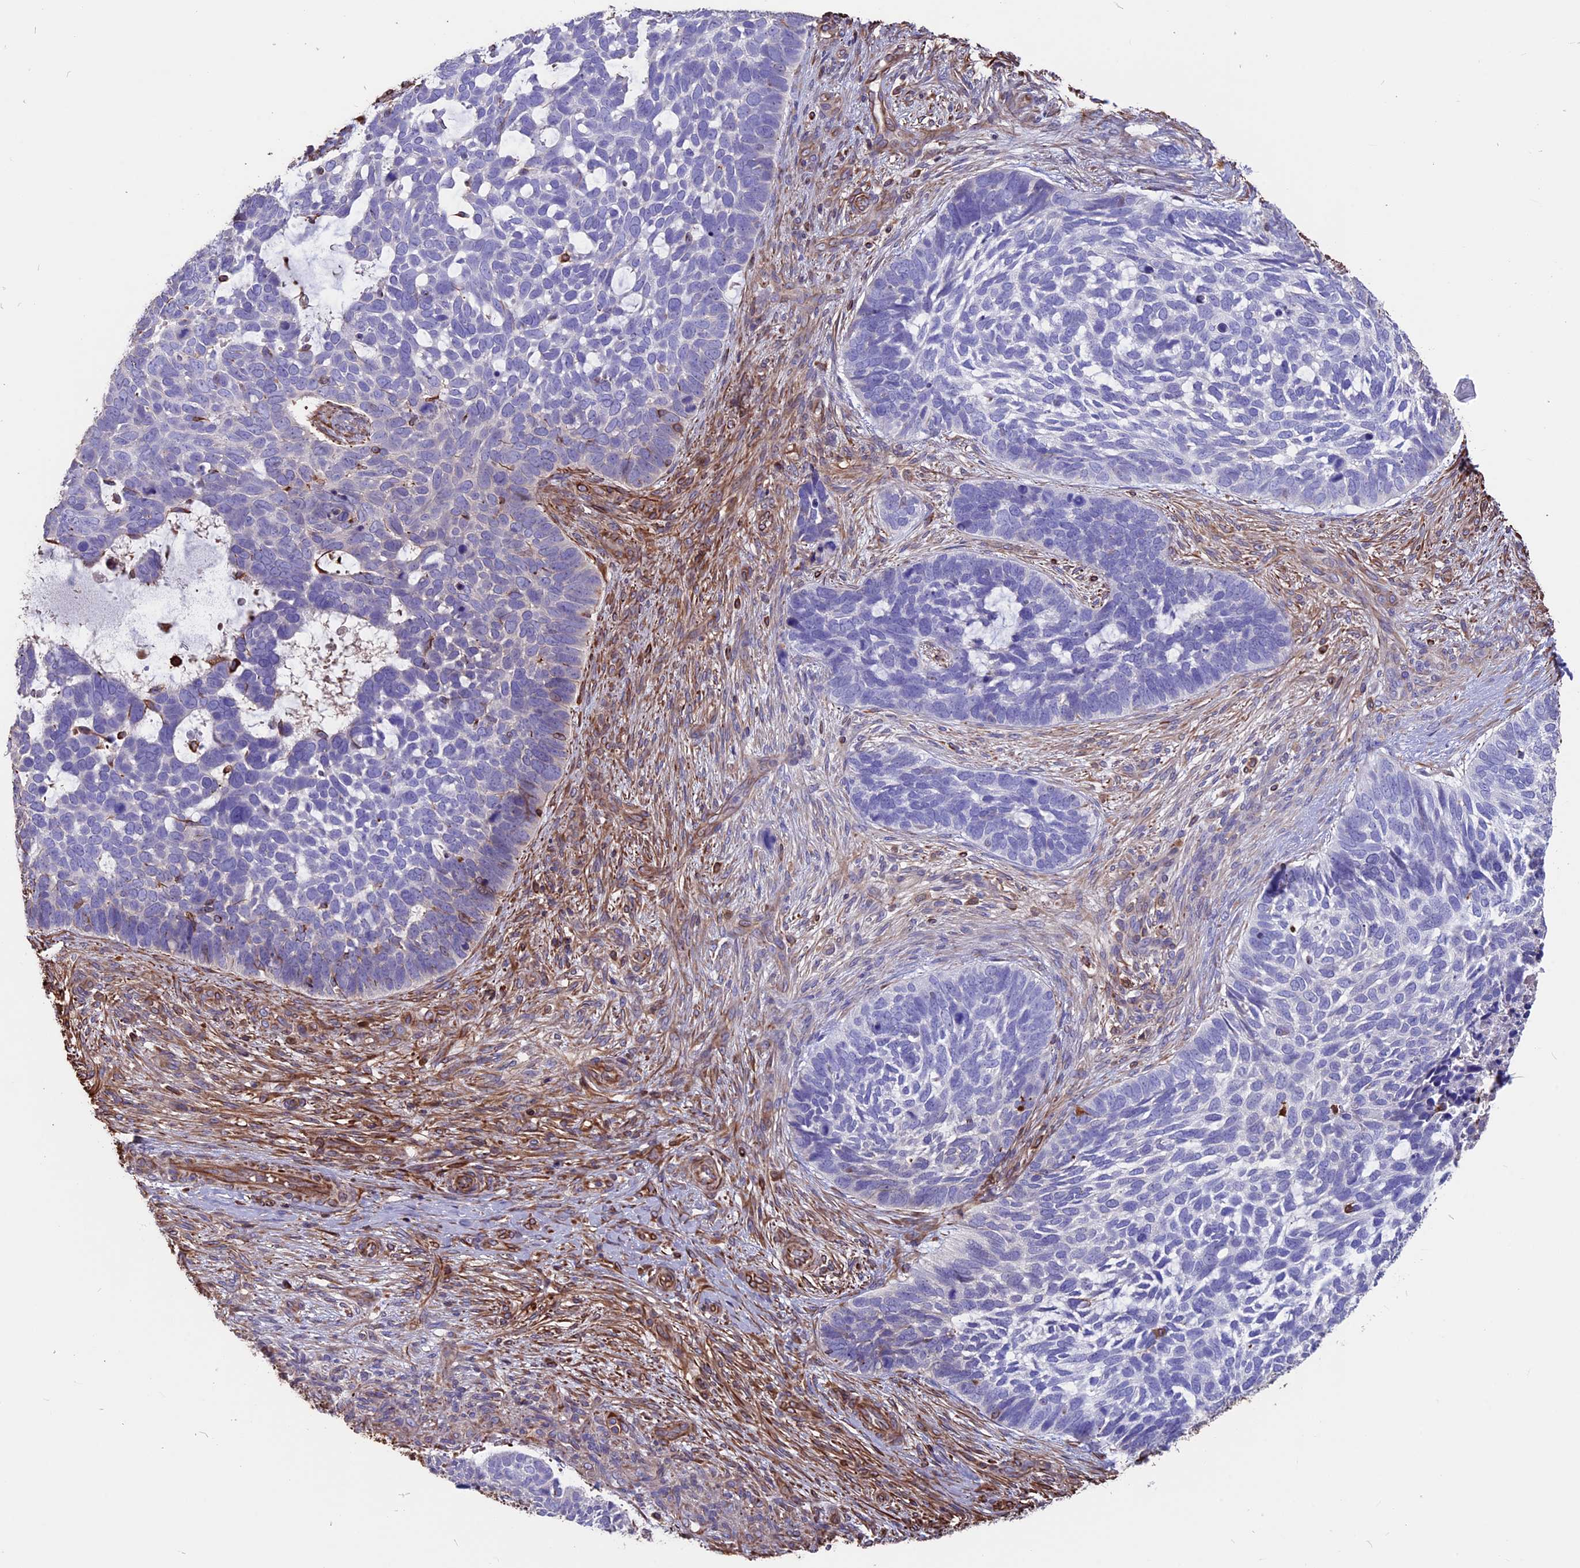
{"staining": {"intensity": "negative", "quantity": "none", "location": "none"}, "tissue": "skin cancer", "cell_type": "Tumor cells", "image_type": "cancer", "snomed": [{"axis": "morphology", "description": "Basal cell carcinoma"}, {"axis": "topography", "description": "Skin"}], "caption": "Immunohistochemistry (IHC) of human skin cancer demonstrates no positivity in tumor cells.", "gene": "SEH1L", "patient": {"sex": "male", "age": 88}}